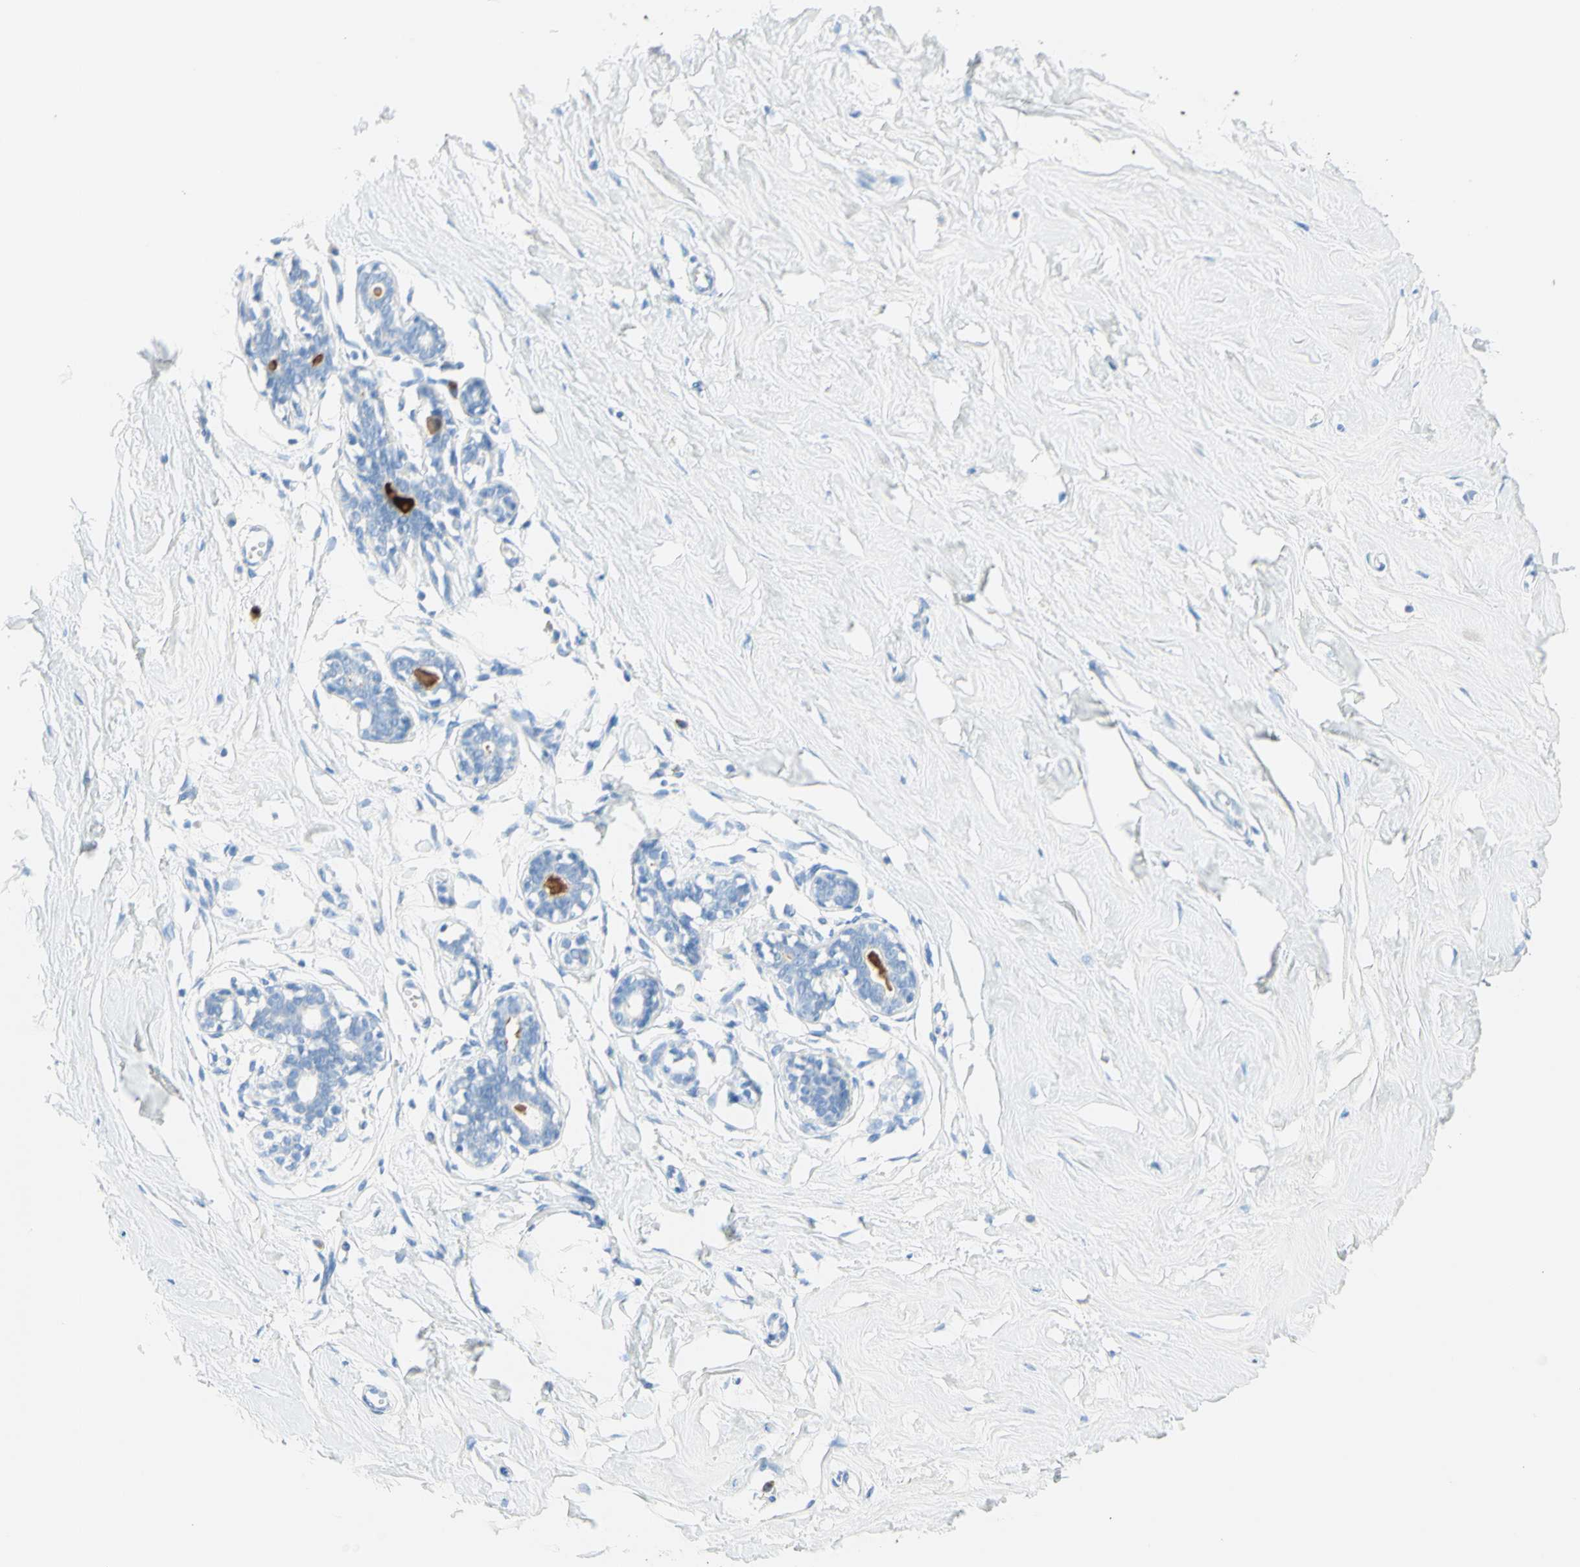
{"staining": {"intensity": "negative", "quantity": "none", "location": "none"}, "tissue": "breast", "cell_type": "Adipocytes", "image_type": "normal", "snomed": [{"axis": "morphology", "description": "Normal tissue, NOS"}, {"axis": "topography", "description": "Breast"}], "caption": "Adipocytes are negative for brown protein staining in unremarkable breast. (Brightfield microscopy of DAB (3,3'-diaminobenzidine) immunohistochemistry at high magnification).", "gene": "IL6ST", "patient": {"sex": "female", "age": 23}}